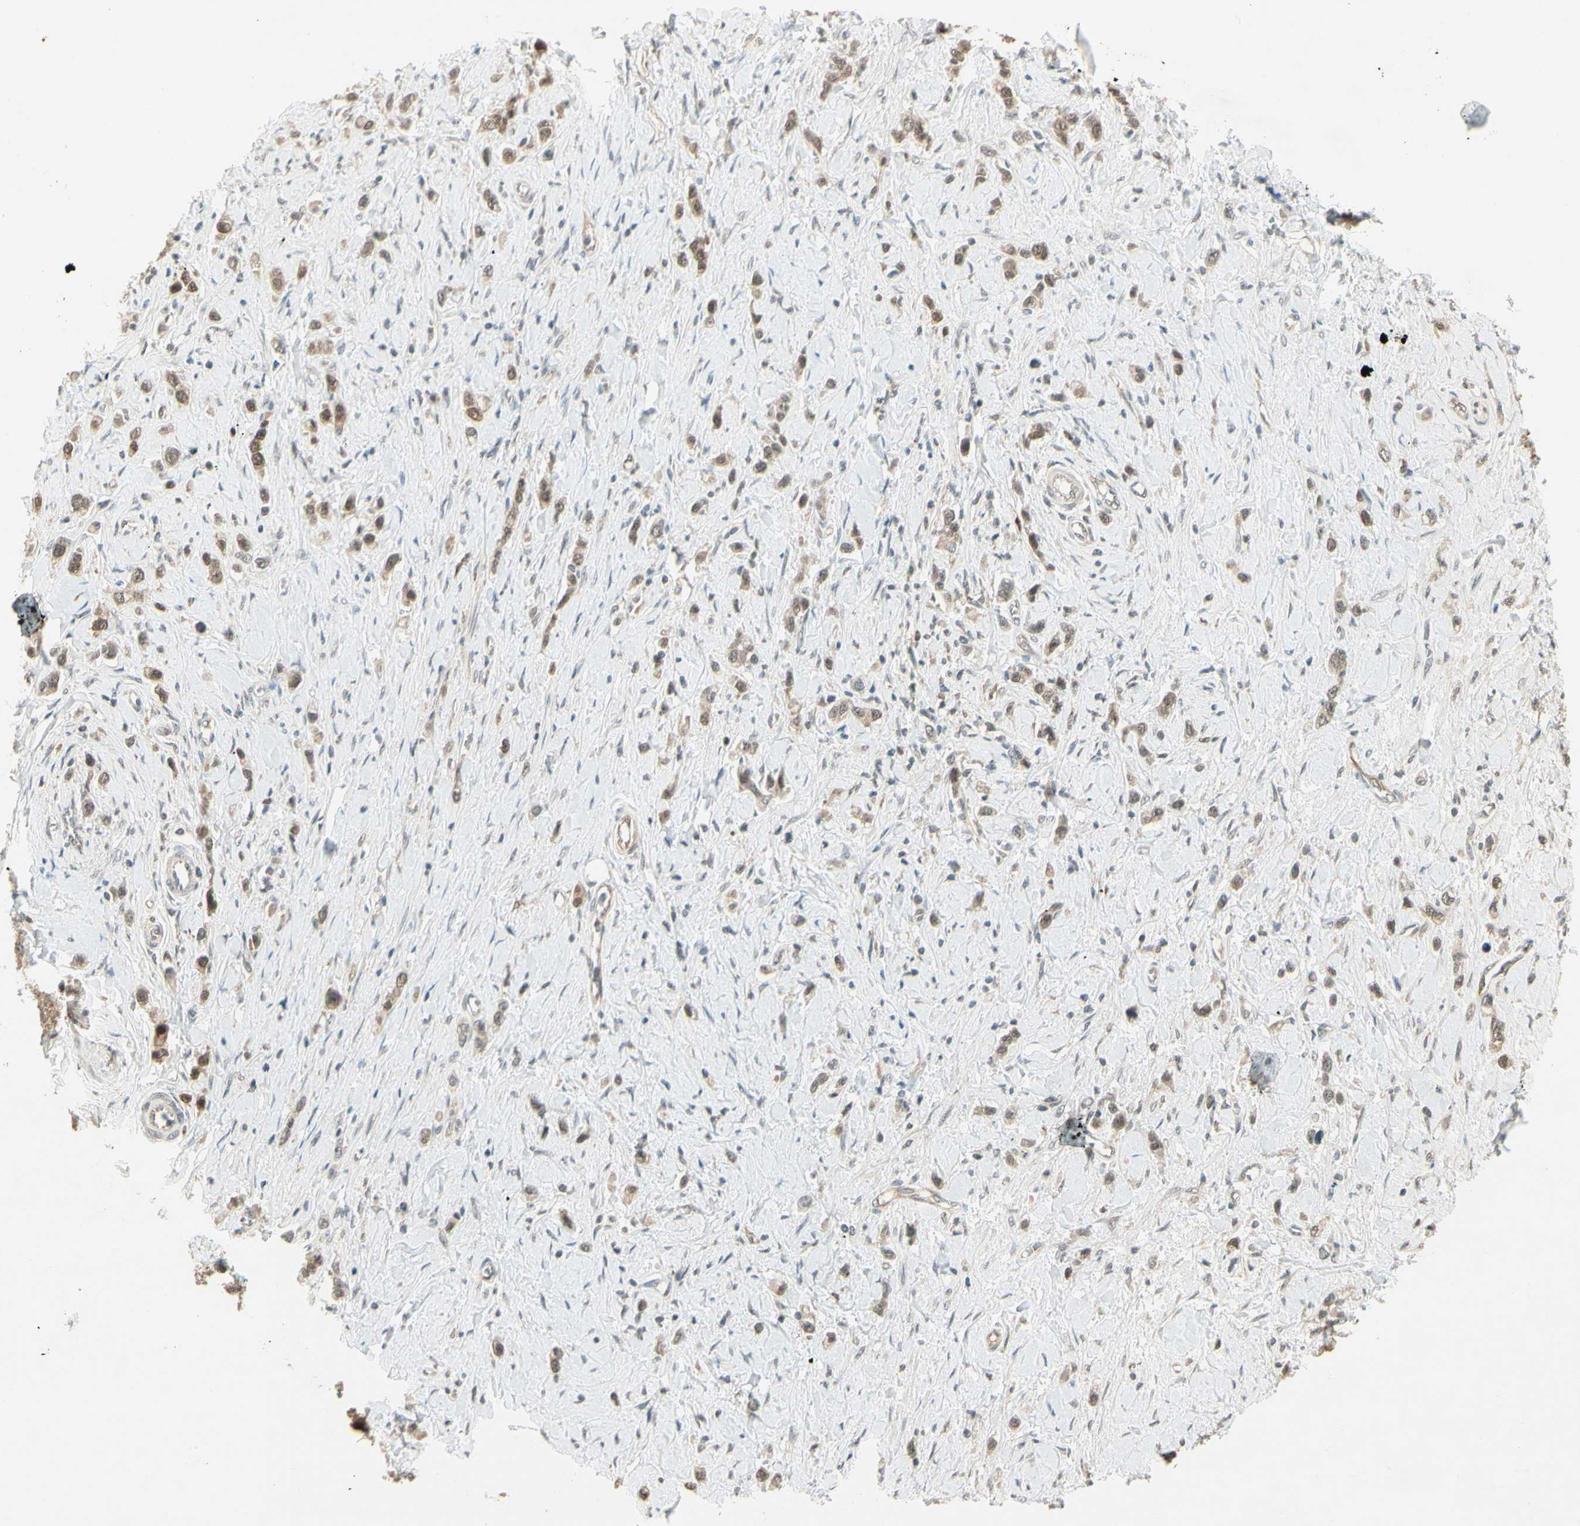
{"staining": {"intensity": "weak", "quantity": ">75%", "location": "cytoplasmic/membranous"}, "tissue": "stomach cancer", "cell_type": "Tumor cells", "image_type": "cancer", "snomed": [{"axis": "morphology", "description": "Normal tissue, NOS"}, {"axis": "morphology", "description": "Adenocarcinoma, NOS"}, {"axis": "topography", "description": "Stomach, upper"}, {"axis": "topography", "description": "Stomach"}], "caption": "High-power microscopy captured an IHC histopathology image of stomach adenocarcinoma, revealing weak cytoplasmic/membranous positivity in approximately >75% of tumor cells.", "gene": "IPO5", "patient": {"sex": "female", "age": 65}}